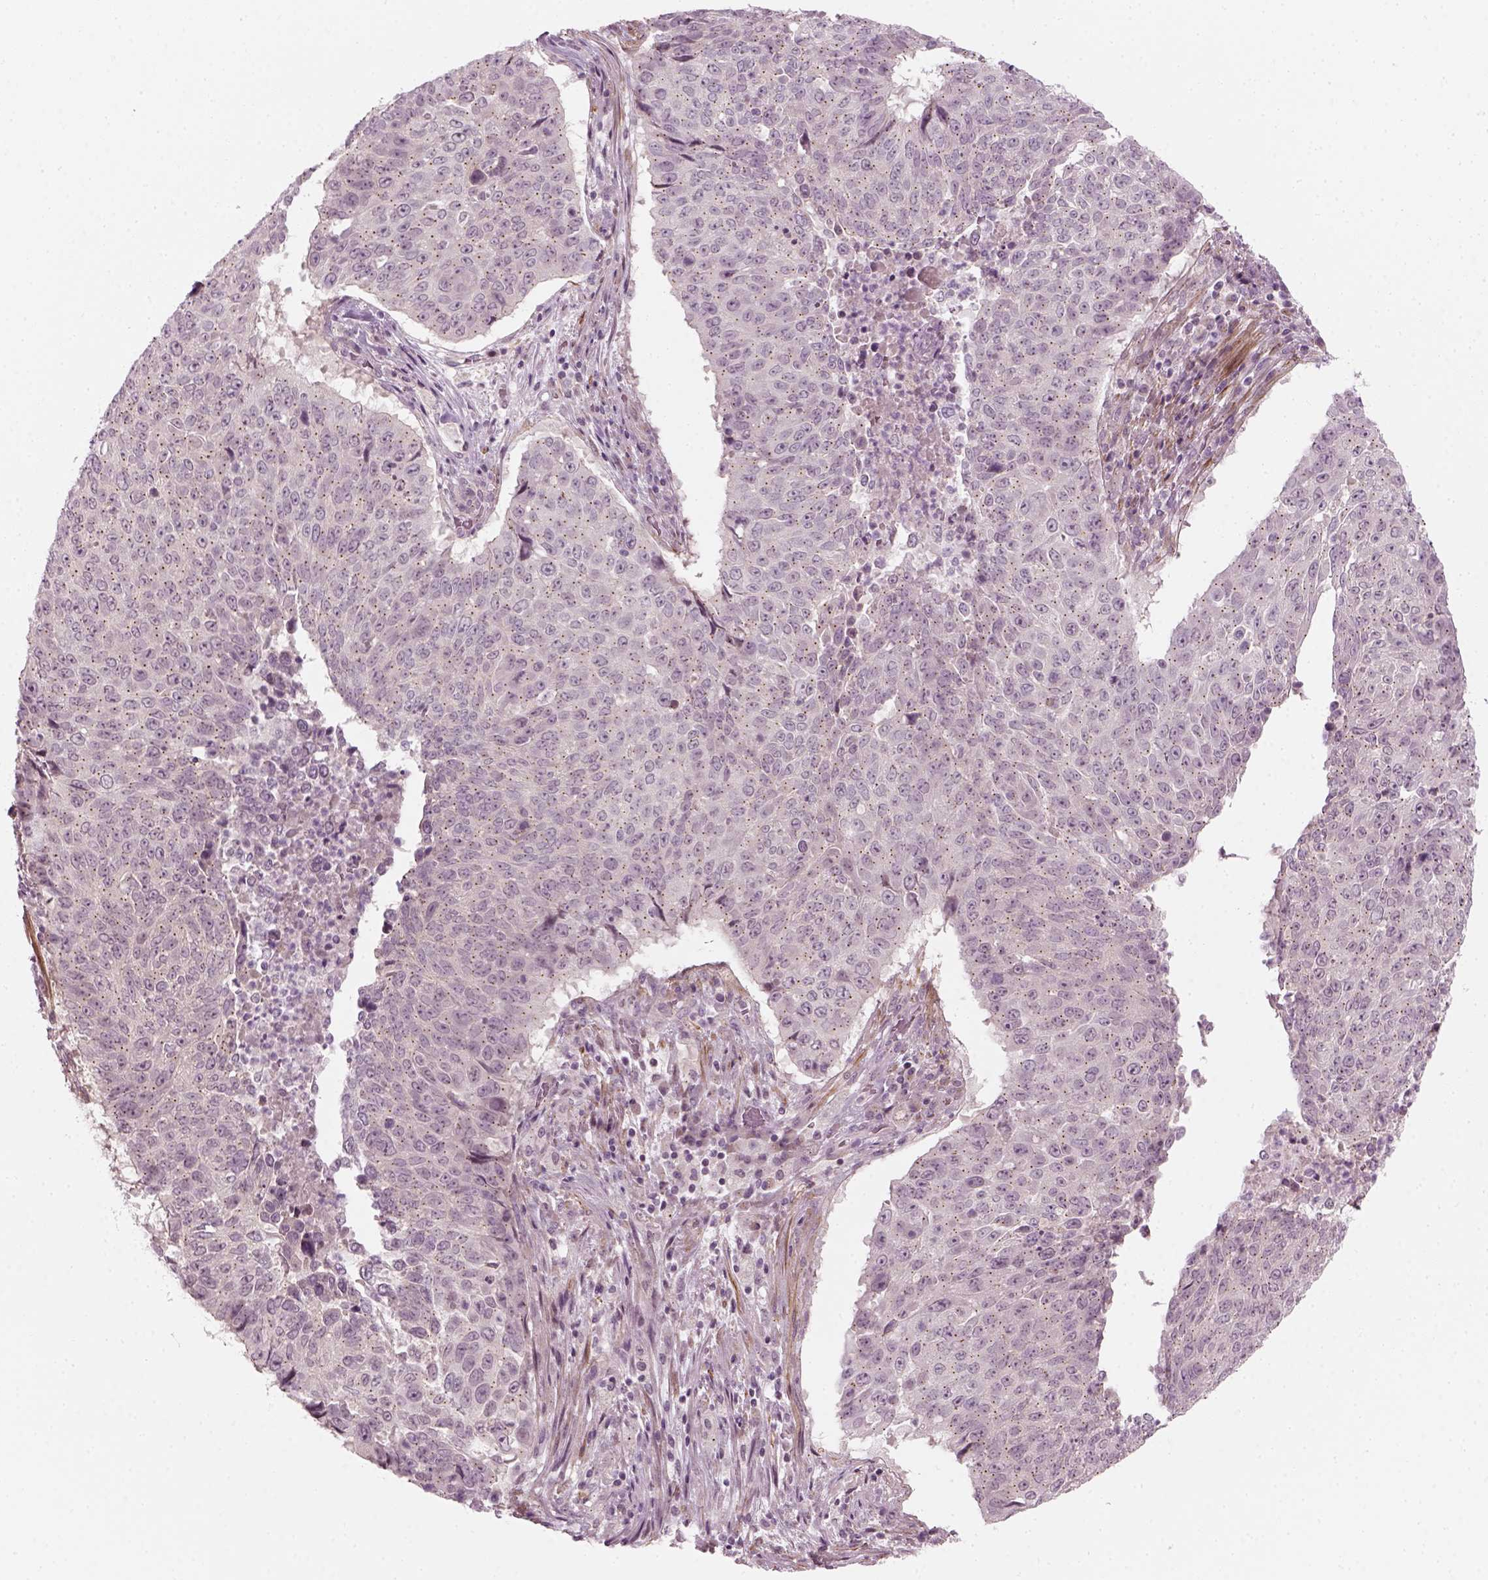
{"staining": {"intensity": "negative", "quantity": "none", "location": "none"}, "tissue": "lung cancer", "cell_type": "Tumor cells", "image_type": "cancer", "snomed": [{"axis": "morphology", "description": "Normal tissue, NOS"}, {"axis": "morphology", "description": "Squamous cell carcinoma, NOS"}, {"axis": "topography", "description": "Bronchus"}, {"axis": "topography", "description": "Lung"}], "caption": "Human lung squamous cell carcinoma stained for a protein using IHC displays no staining in tumor cells.", "gene": "MLIP", "patient": {"sex": "male", "age": 64}}